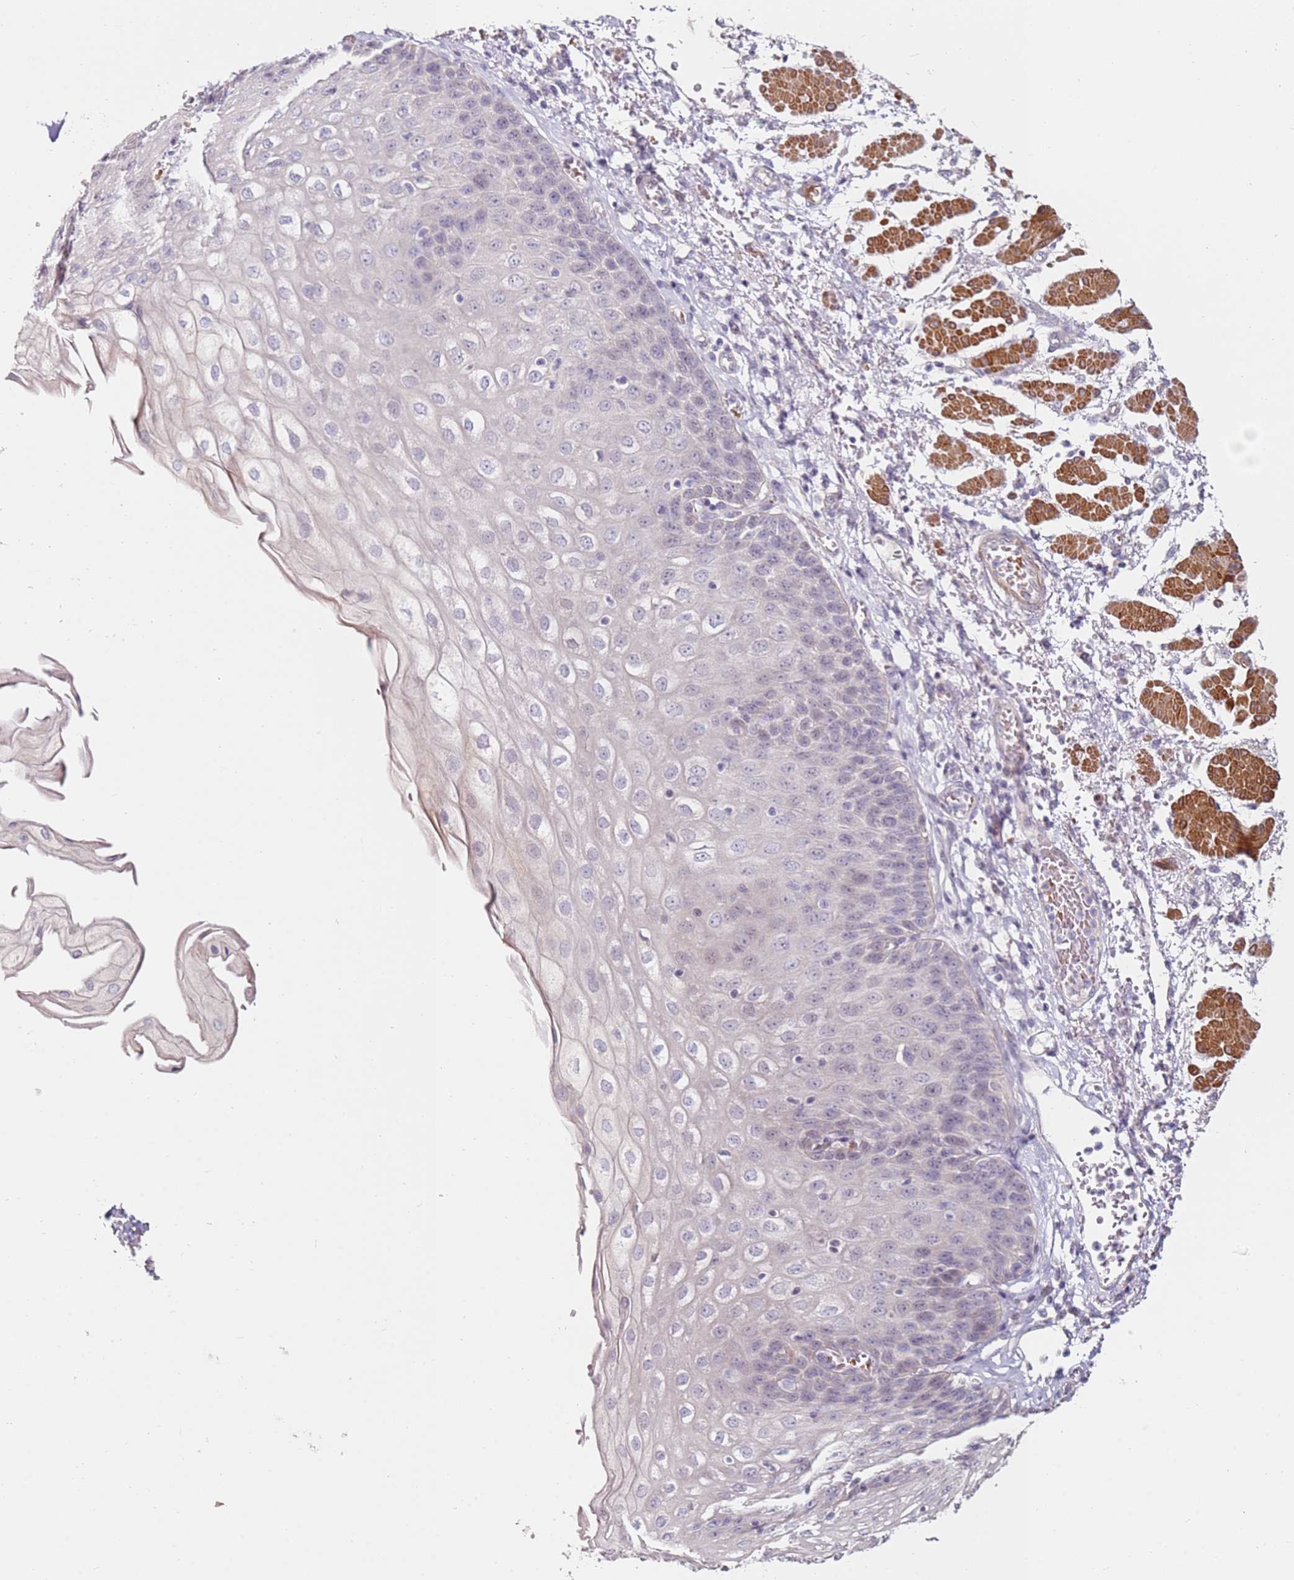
{"staining": {"intensity": "weak", "quantity": "<25%", "location": "cytoplasmic/membranous"}, "tissue": "esophagus", "cell_type": "Squamous epithelial cells", "image_type": "normal", "snomed": [{"axis": "morphology", "description": "Normal tissue, NOS"}, {"axis": "topography", "description": "Esophagus"}], "caption": "DAB (3,3'-diaminobenzidine) immunohistochemical staining of normal esophagus displays no significant expression in squamous epithelial cells. Brightfield microscopy of immunohistochemistry stained with DAB (3,3'-diaminobenzidine) (brown) and hematoxylin (blue), captured at high magnification.", "gene": "RARS2", "patient": {"sex": "male", "age": 81}}